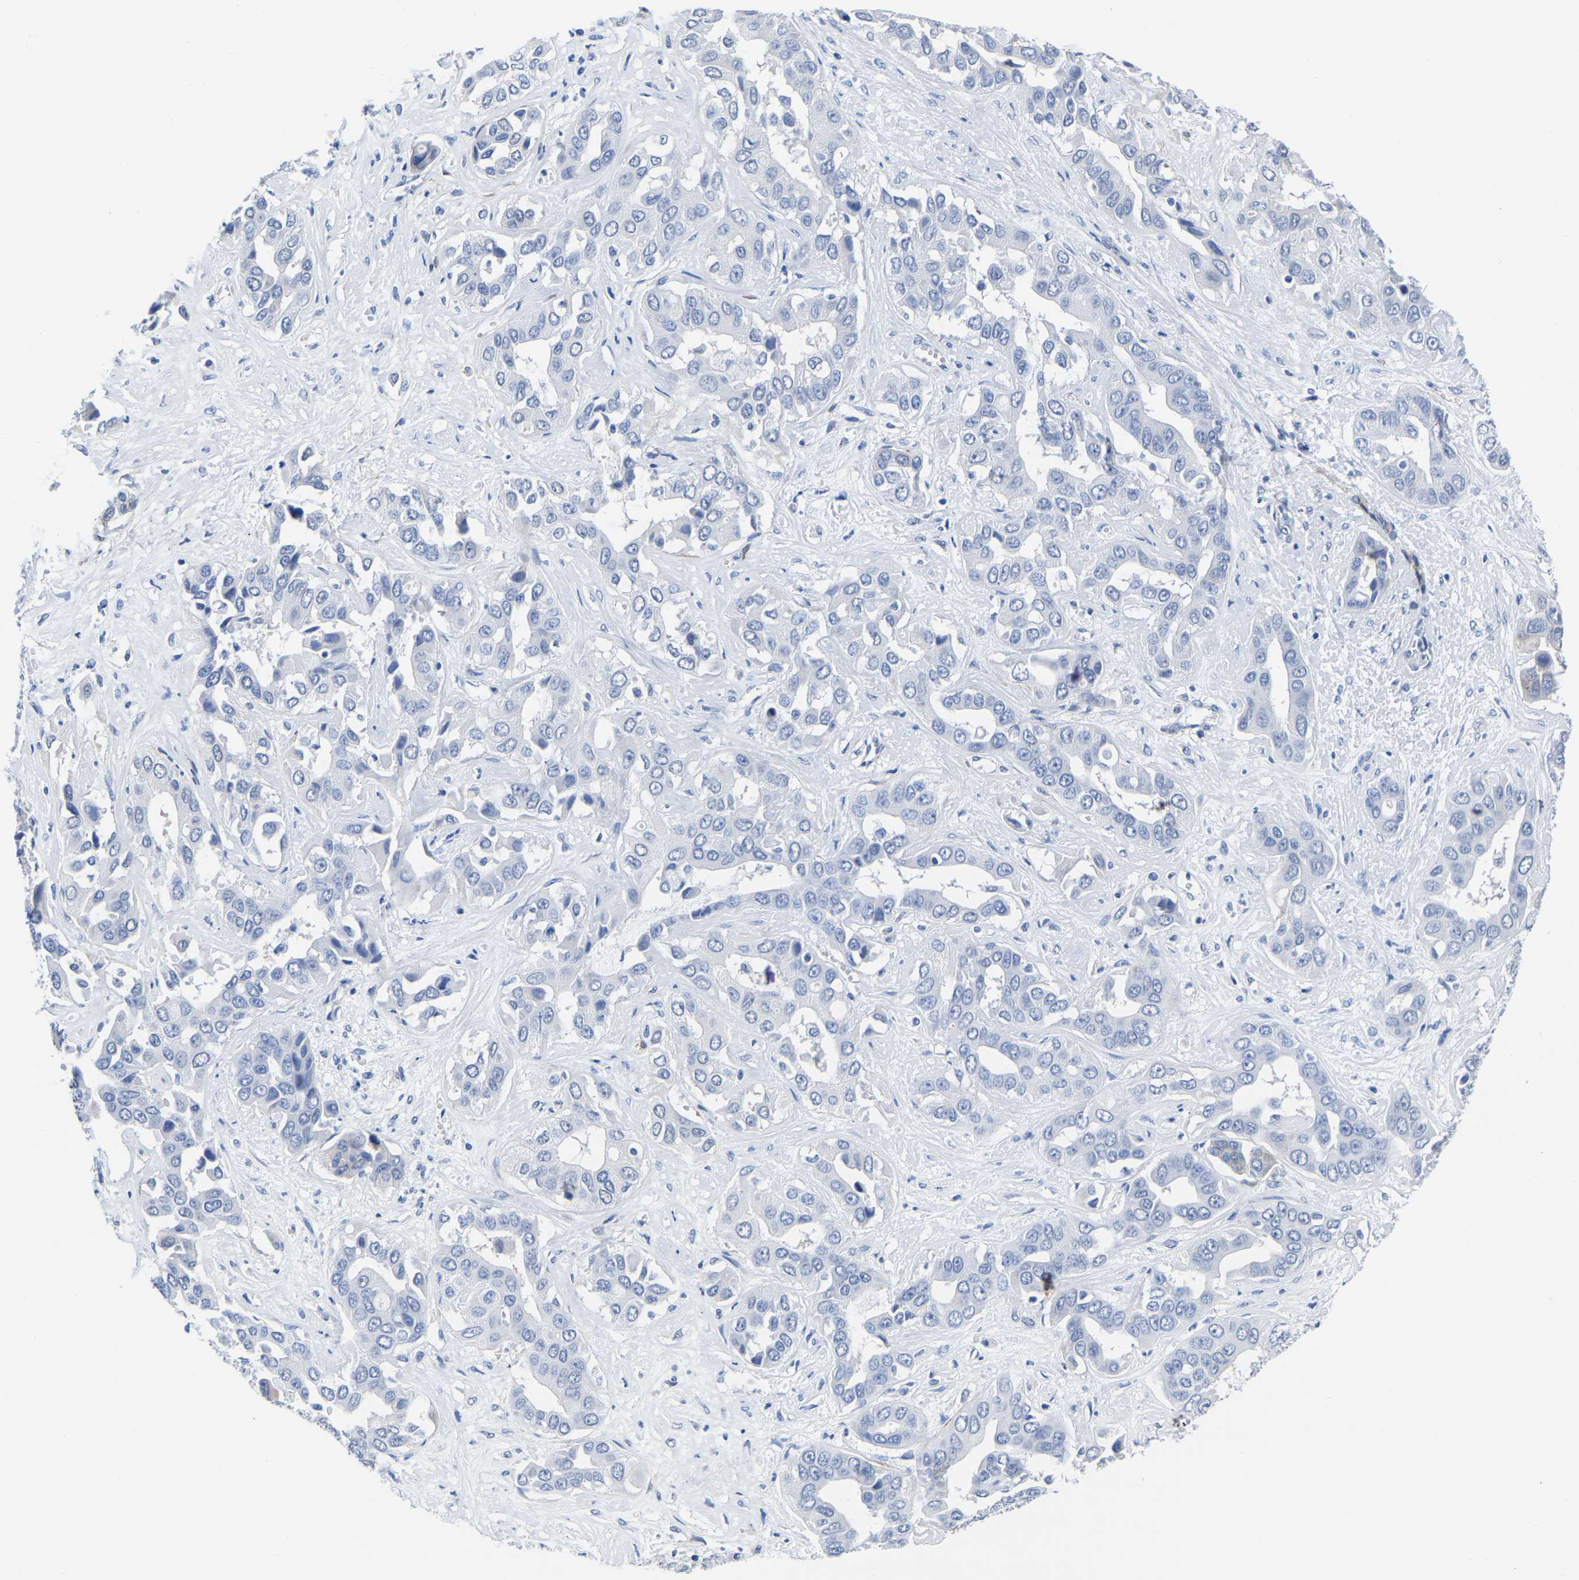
{"staining": {"intensity": "negative", "quantity": "none", "location": "none"}, "tissue": "liver cancer", "cell_type": "Tumor cells", "image_type": "cancer", "snomed": [{"axis": "morphology", "description": "Cholangiocarcinoma"}, {"axis": "topography", "description": "Liver"}], "caption": "The immunohistochemistry (IHC) micrograph has no significant expression in tumor cells of cholangiocarcinoma (liver) tissue. (DAB (3,3'-diaminobenzidine) immunohistochemistry visualized using brightfield microscopy, high magnification).", "gene": "SLC45A3", "patient": {"sex": "female", "age": 52}}